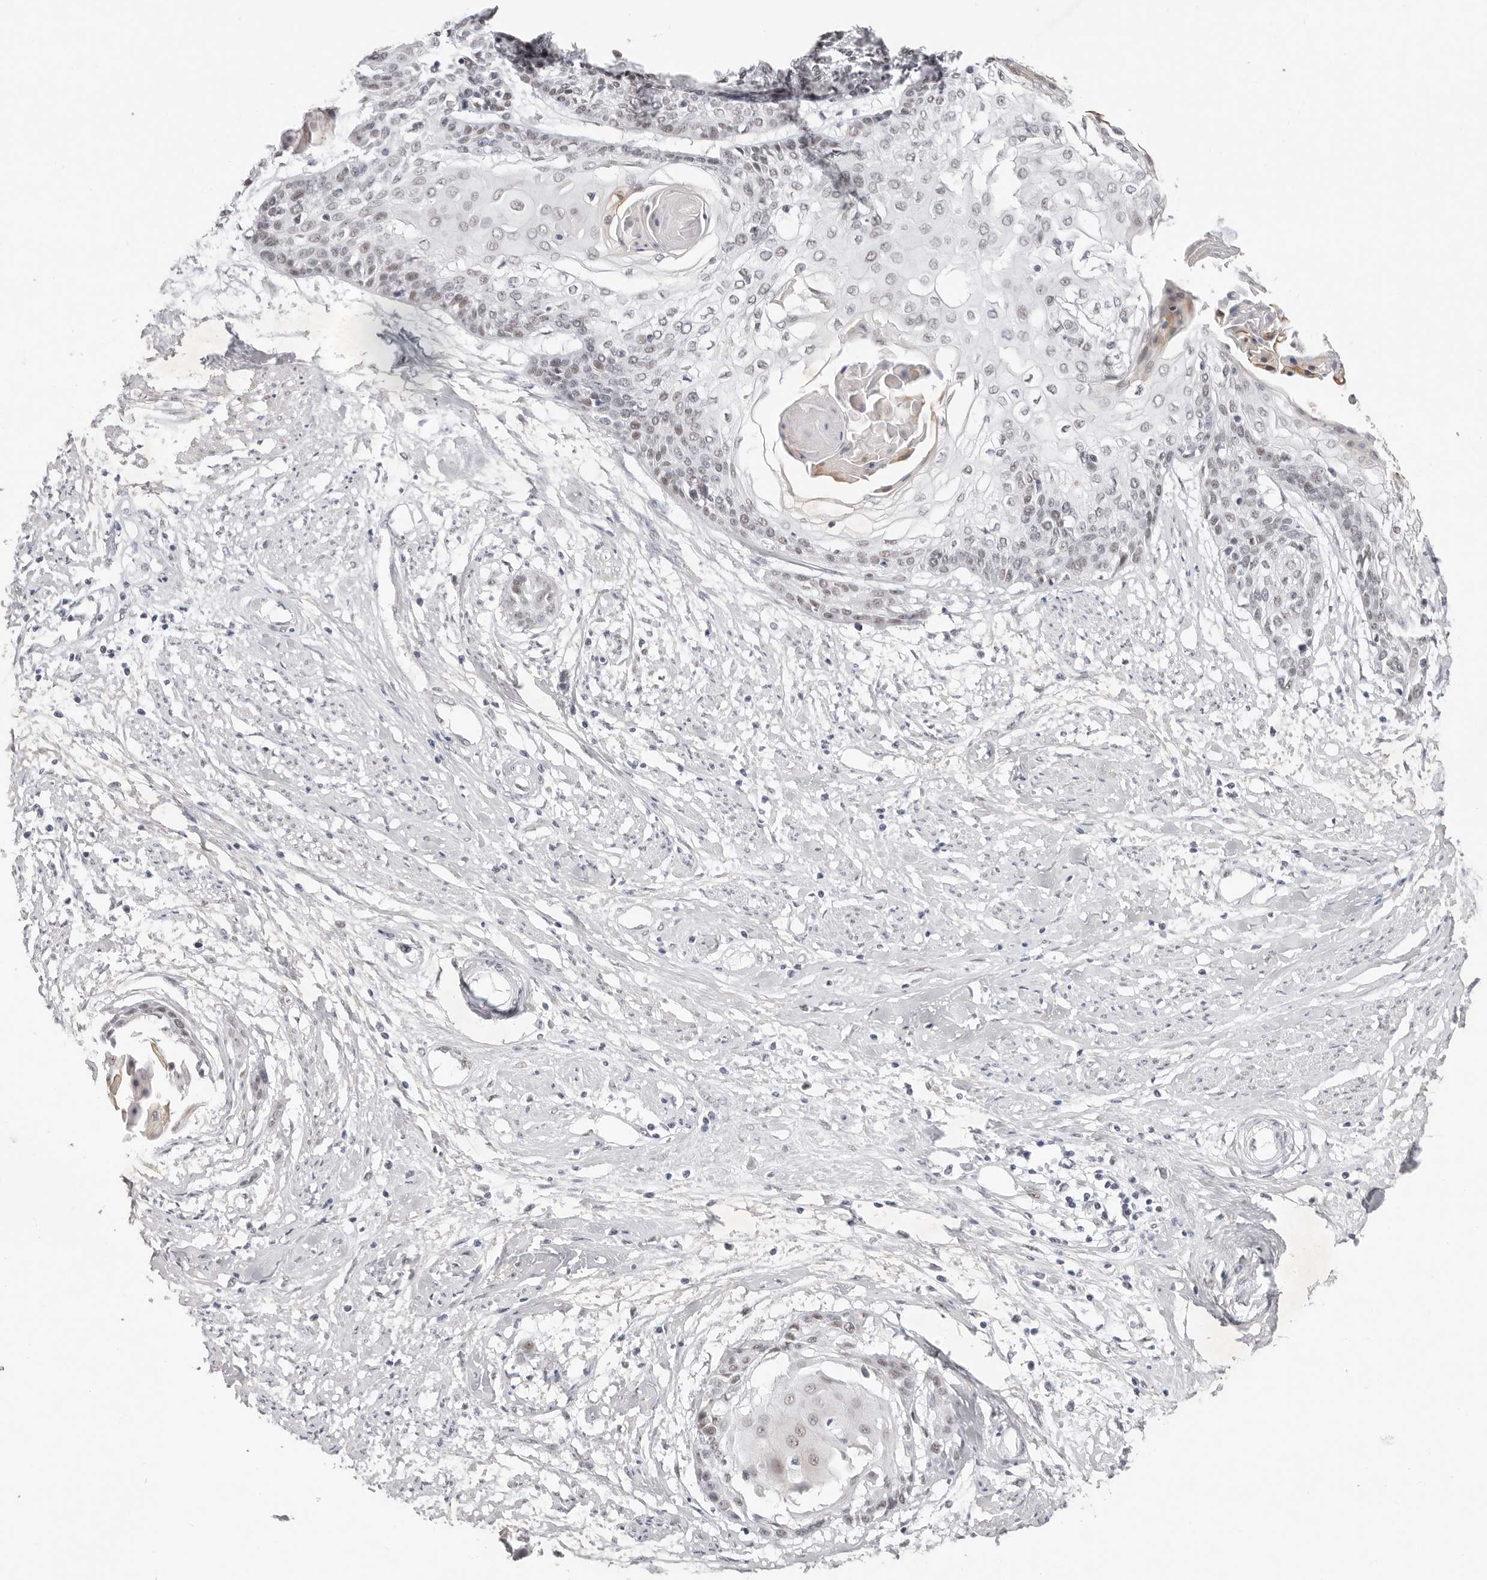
{"staining": {"intensity": "weak", "quantity": "<25%", "location": "nuclear"}, "tissue": "cervical cancer", "cell_type": "Tumor cells", "image_type": "cancer", "snomed": [{"axis": "morphology", "description": "Squamous cell carcinoma, NOS"}, {"axis": "topography", "description": "Cervix"}], "caption": "DAB (3,3'-diaminobenzidine) immunohistochemical staining of cervical cancer (squamous cell carcinoma) demonstrates no significant expression in tumor cells. (Brightfield microscopy of DAB (3,3'-diaminobenzidine) immunohistochemistry at high magnification).", "gene": "LARP7", "patient": {"sex": "female", "age": 57}}